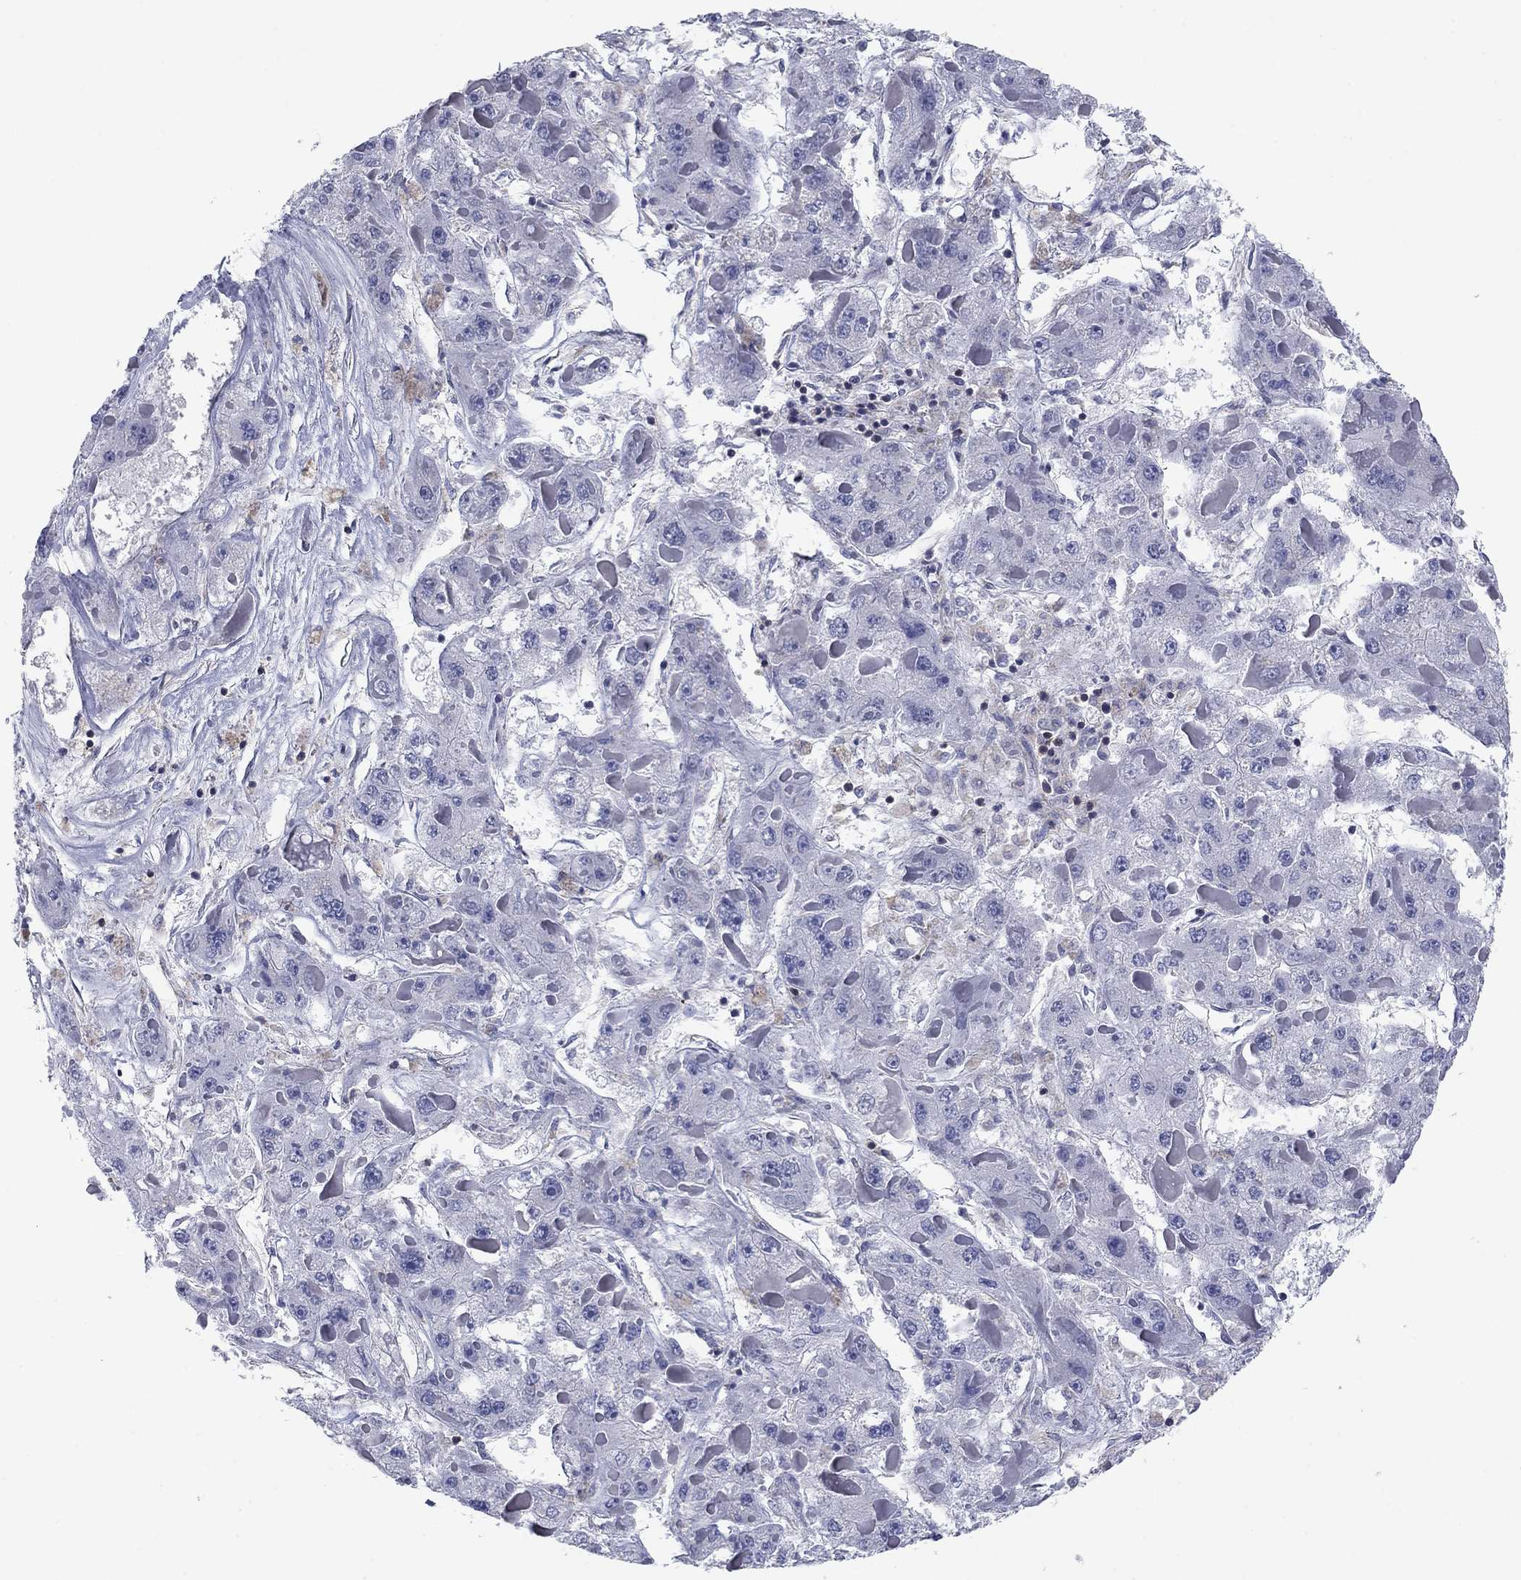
{"staining": {"intensity": "negative", "quantity": "none", "location": "none"}, "tissue": "liver cancer", "cell_type": "Tumor cells", "image_type": "cancer", "snomed": [{"axis": "morphology", "description": "Carcinoma, Hepatocellular, NOS"}, {"axis": "topography", "description": "Liver"}], "caption": "The image reveals no staining of tumor cells in liver hepatocellular carcinoma.", "gene": "PSD4", "patient": {"sex": "female", "age": 73}}